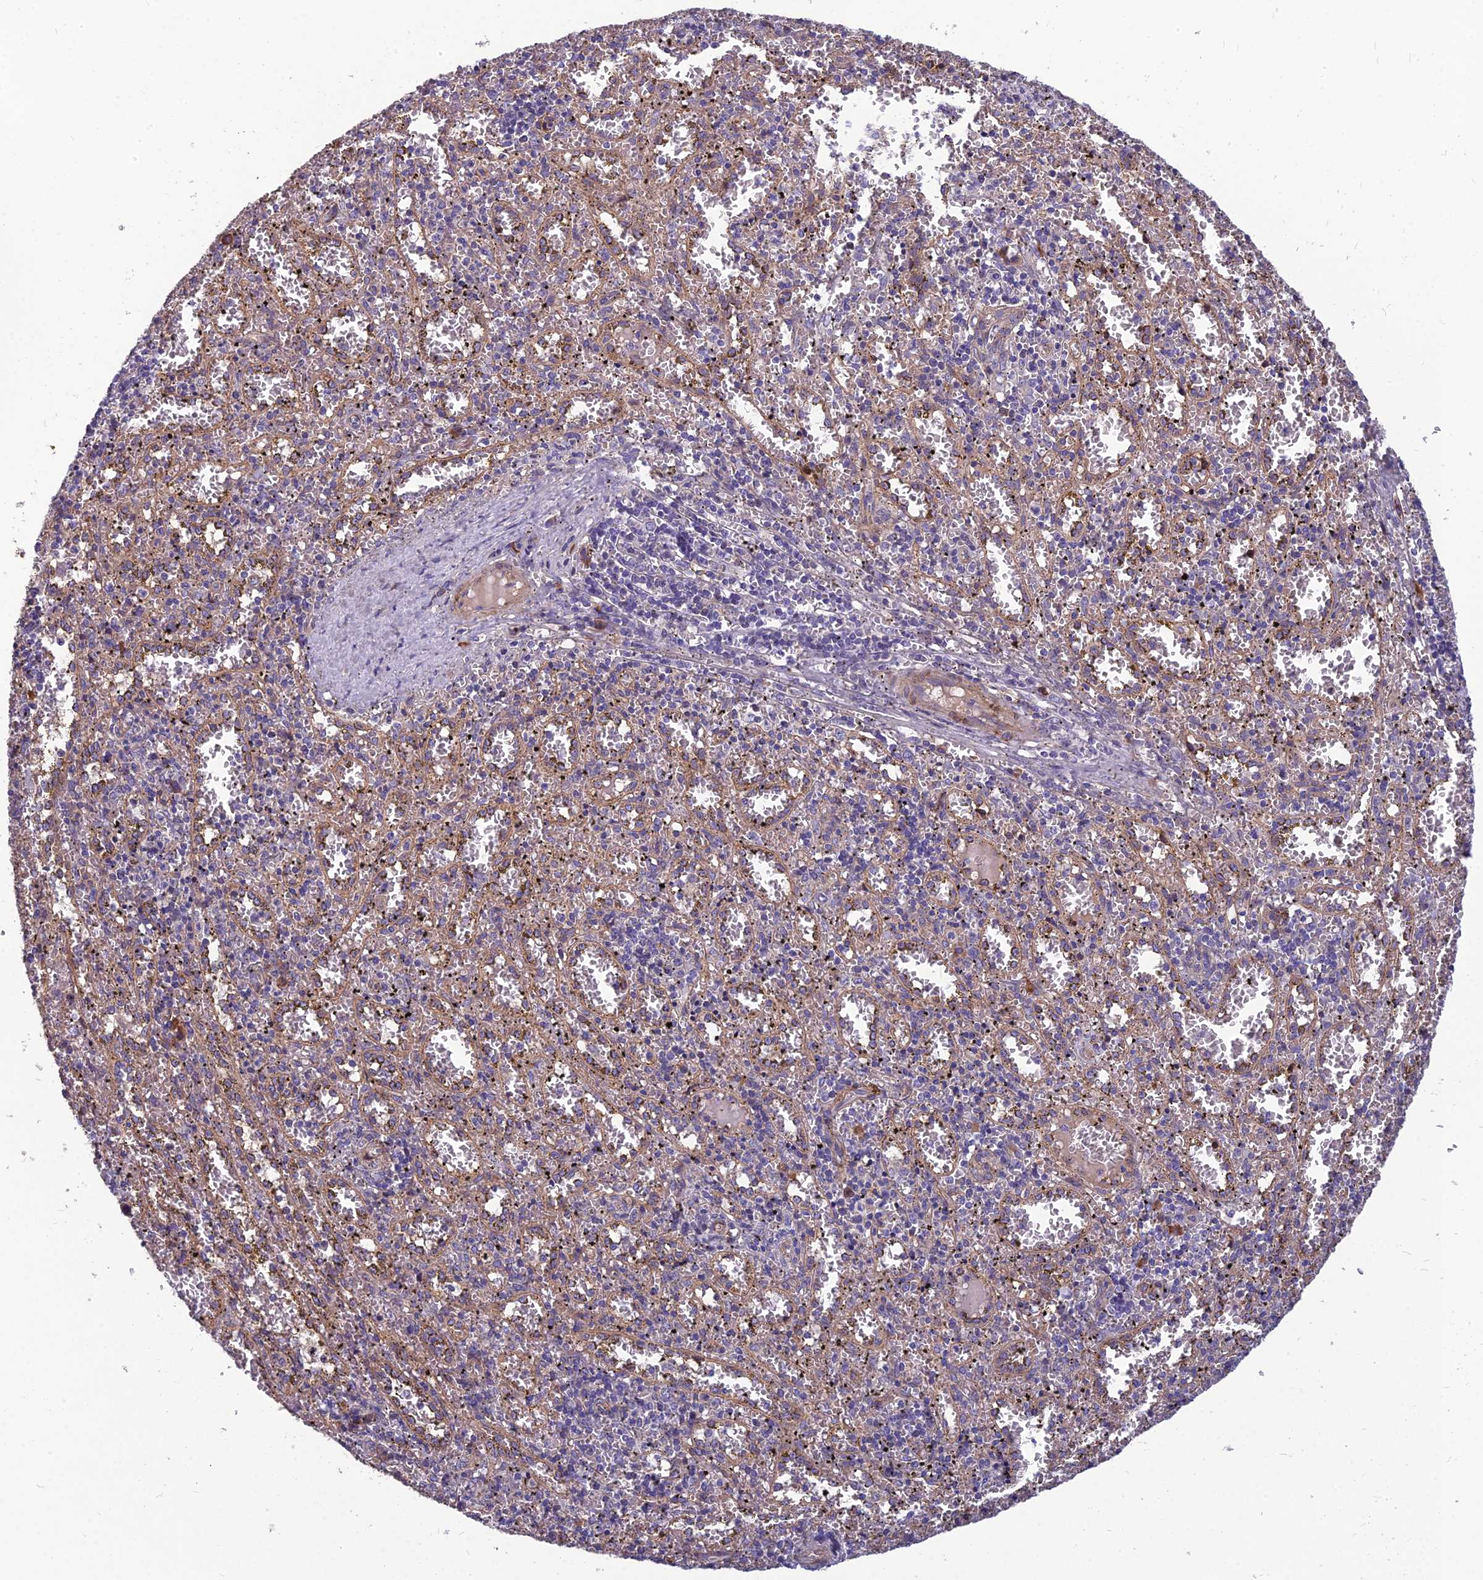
{"staining": {"intensity": "negative", "quantity": "none", "location": "none"}, "tissue": "spleen", "cell_type": "Cells in red pulp", "image_type": "normal", "snomed": [{"axis": "morphology", "description": "Normal tissue, NOS"}, {"axis": "topography", "description": "Spleen"}], "caption": "Spleen stained for a protein using IHC displays no positivity cells in red pulp.", "gene": "TSPAN15", "patient": {"sex": "male", "age": 11}}